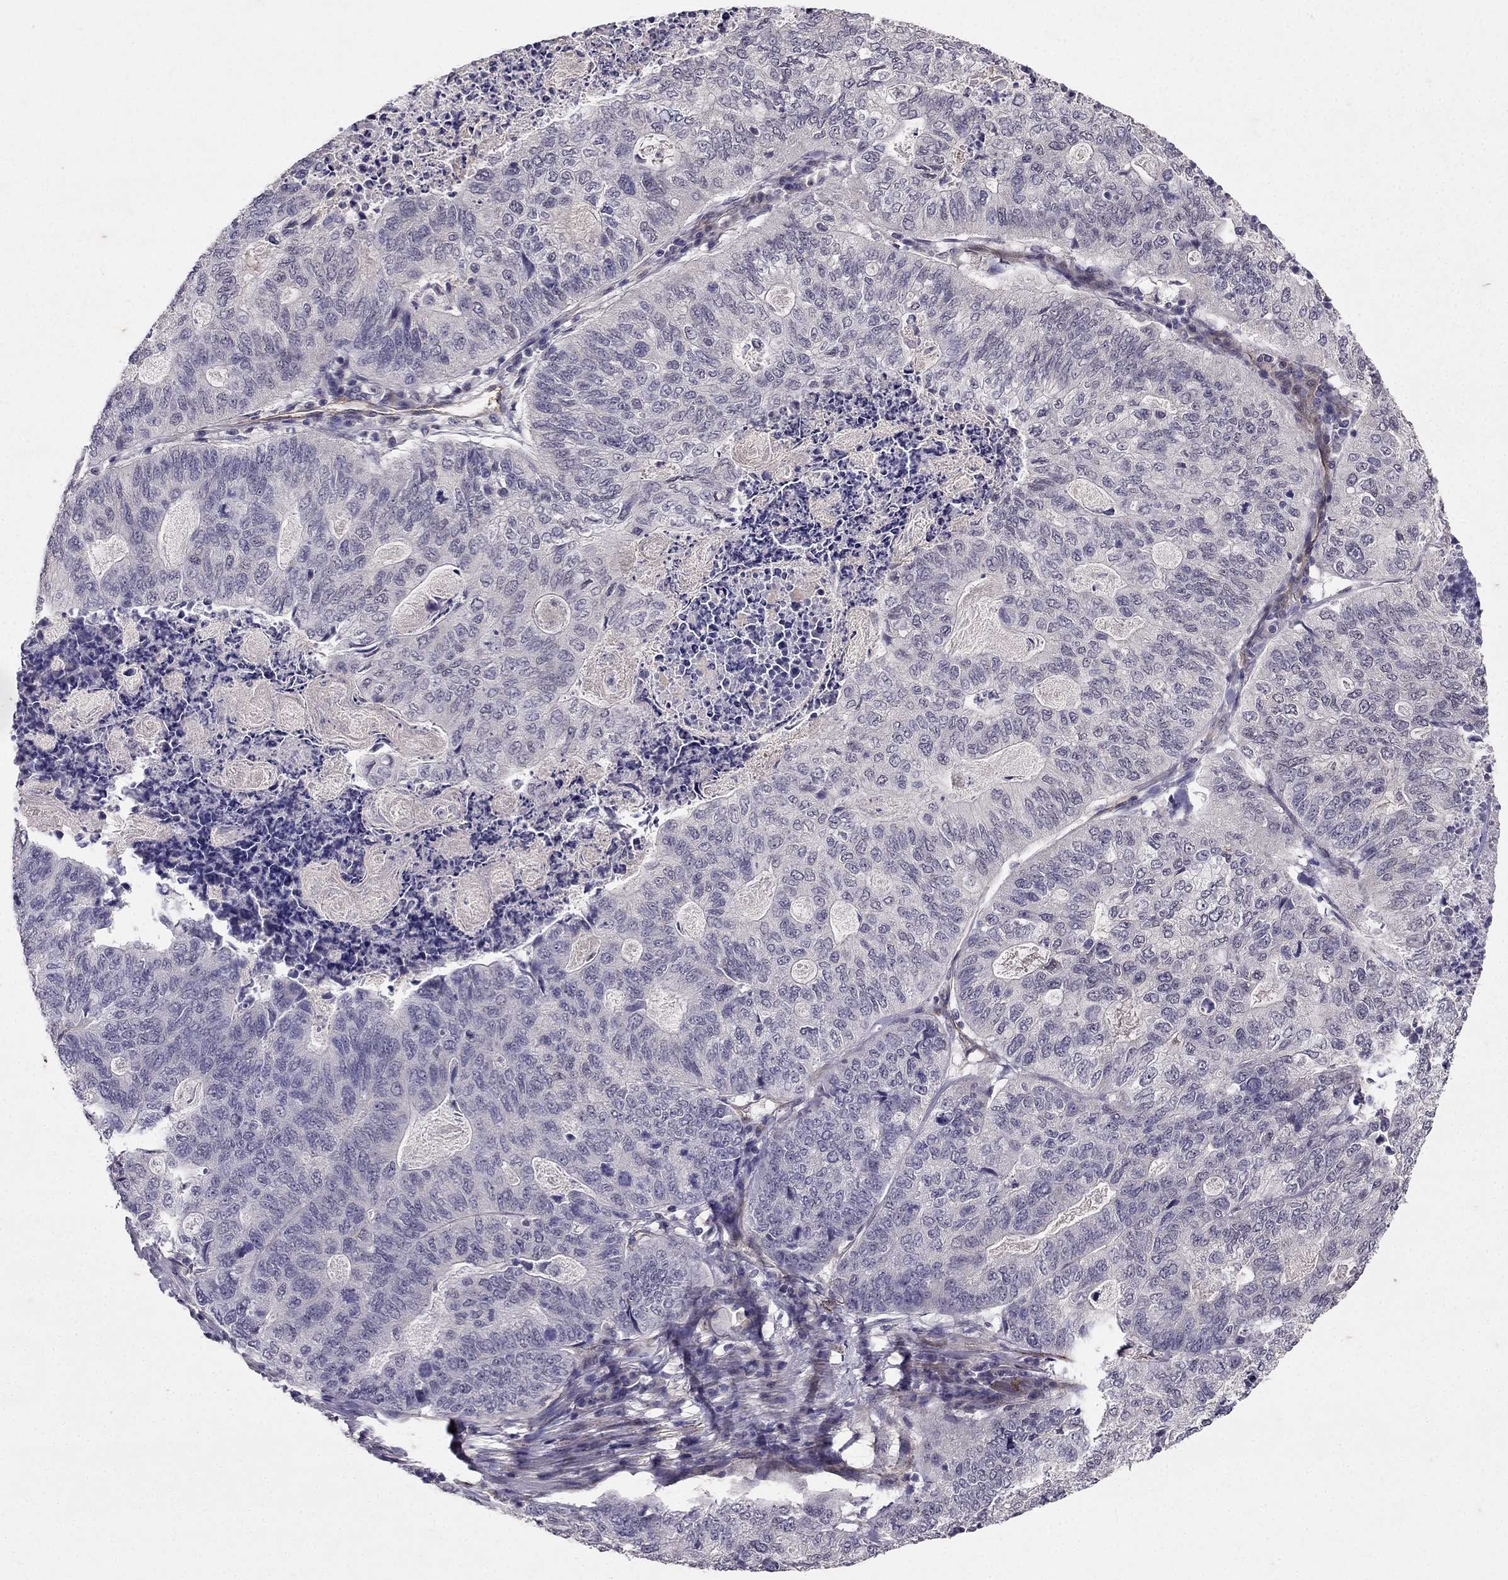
{"staining": {"intensity": "negative", "quantity": "none", "location": "none"}, "tissue": "stomach cancer", "cell_type": "Tumor cells", "image_type": "cancer", "snomed": [{"axis": "morphology", "description": "Adenocarcinoma, NOS"}, {"axis": "topography", "description": "Stomach, upper"}], "caption": "The immunohistochemistry micrograph has no significant expression in tumor cells of stomach cancer tissue.", "gene": "RASIP1", "patient": {"sex": "female", "age": 67}}